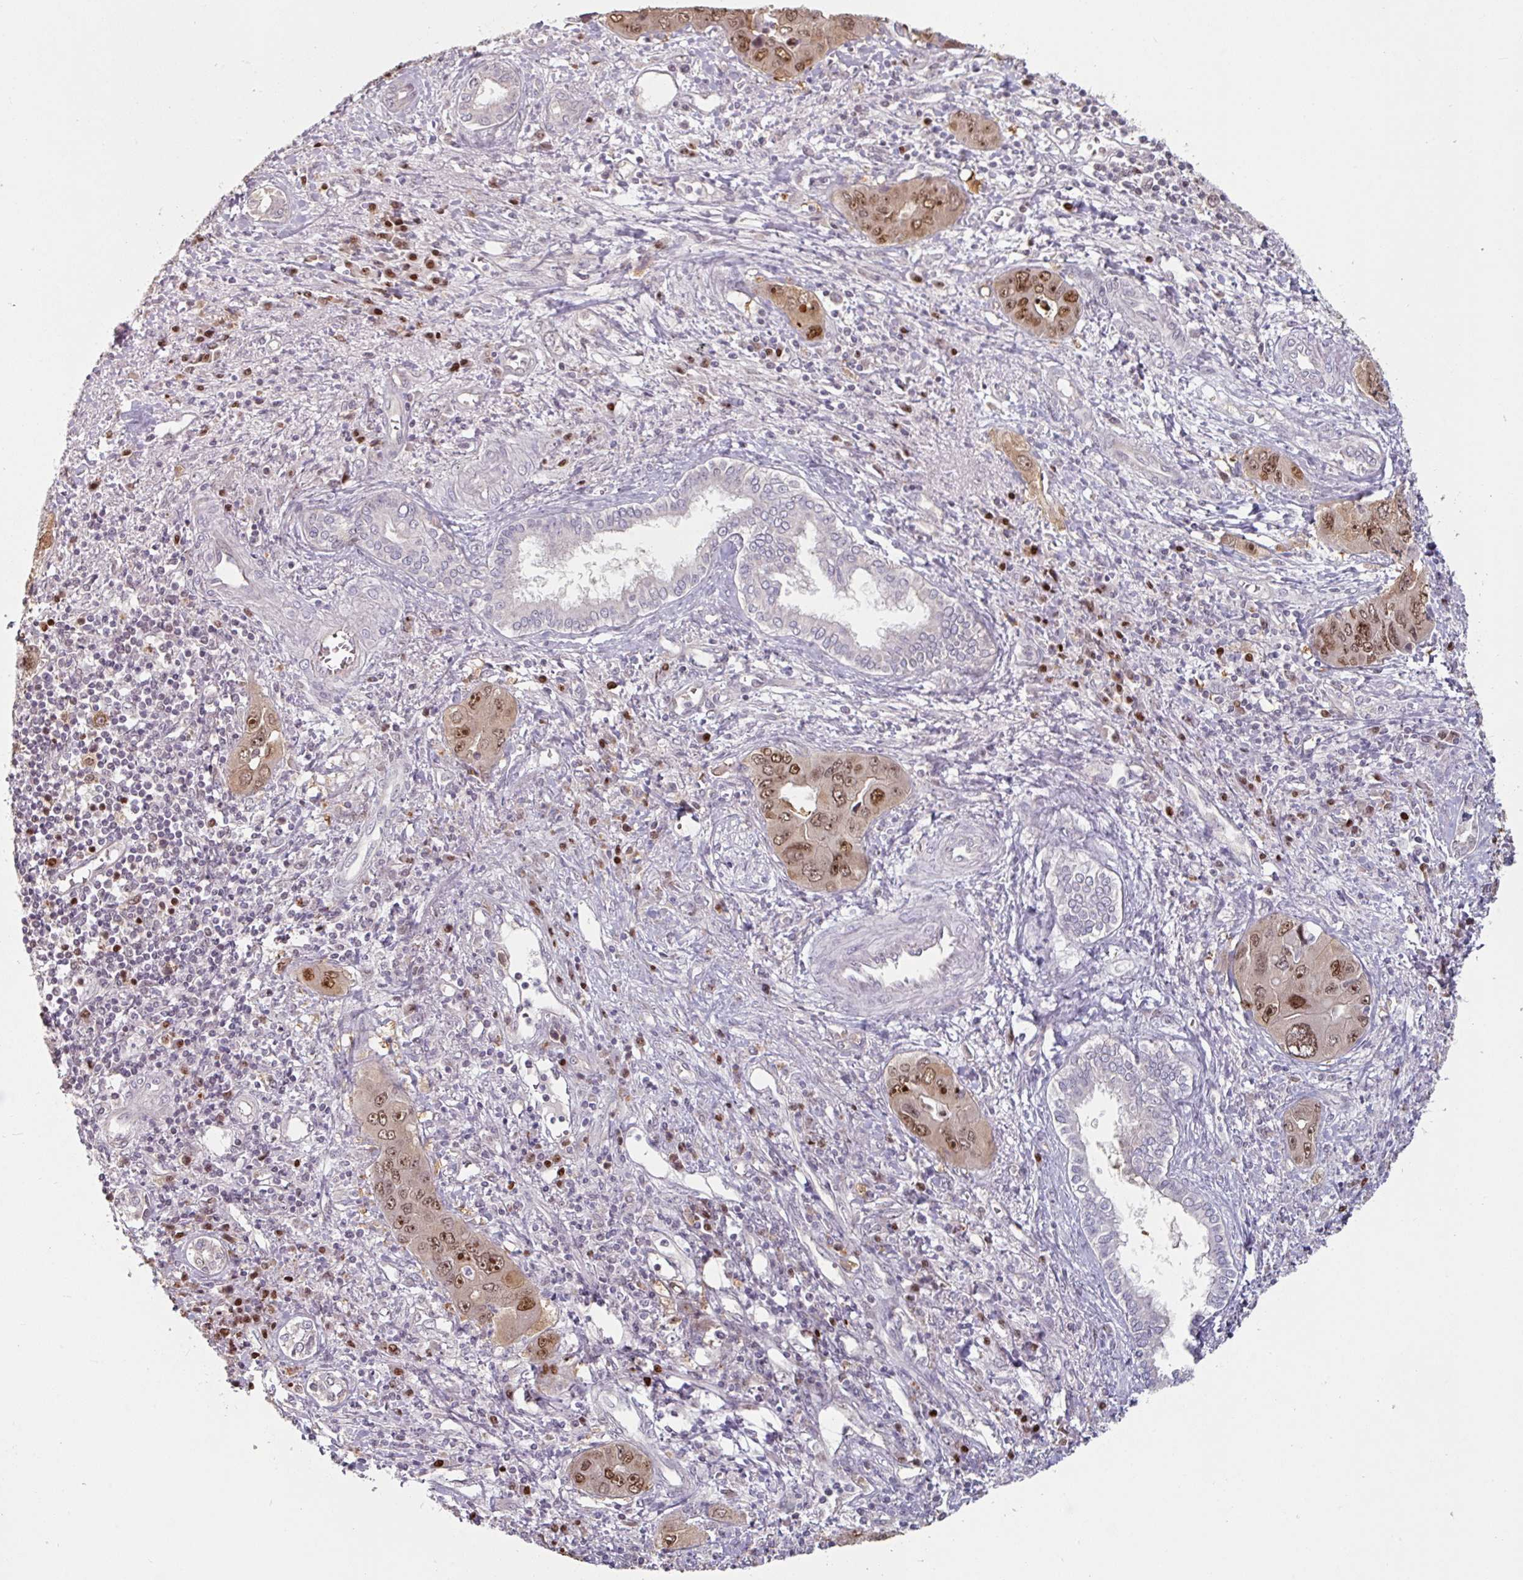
{"staining": {"intensity": "moderate", "quantity": ">75%", "location": "nuclear"}, "tissue": "liver cancer", "cell_type": "Tumor cells", "image_type": "cancer", "snomed": [{"axis": "morphology", "description": "Cholangiocarcinoma"}, {"axis": "topography", "description": "Liver"}], "caption": "IHC micrograph of cholangiocarcinoma (liver) stained for a protein (brown), which displays medium levels of moderate nuclear positivity in about >75% of tumor cells.", "gene": "ZBTB6", "patient": {"sex": "male", "age": 67}}